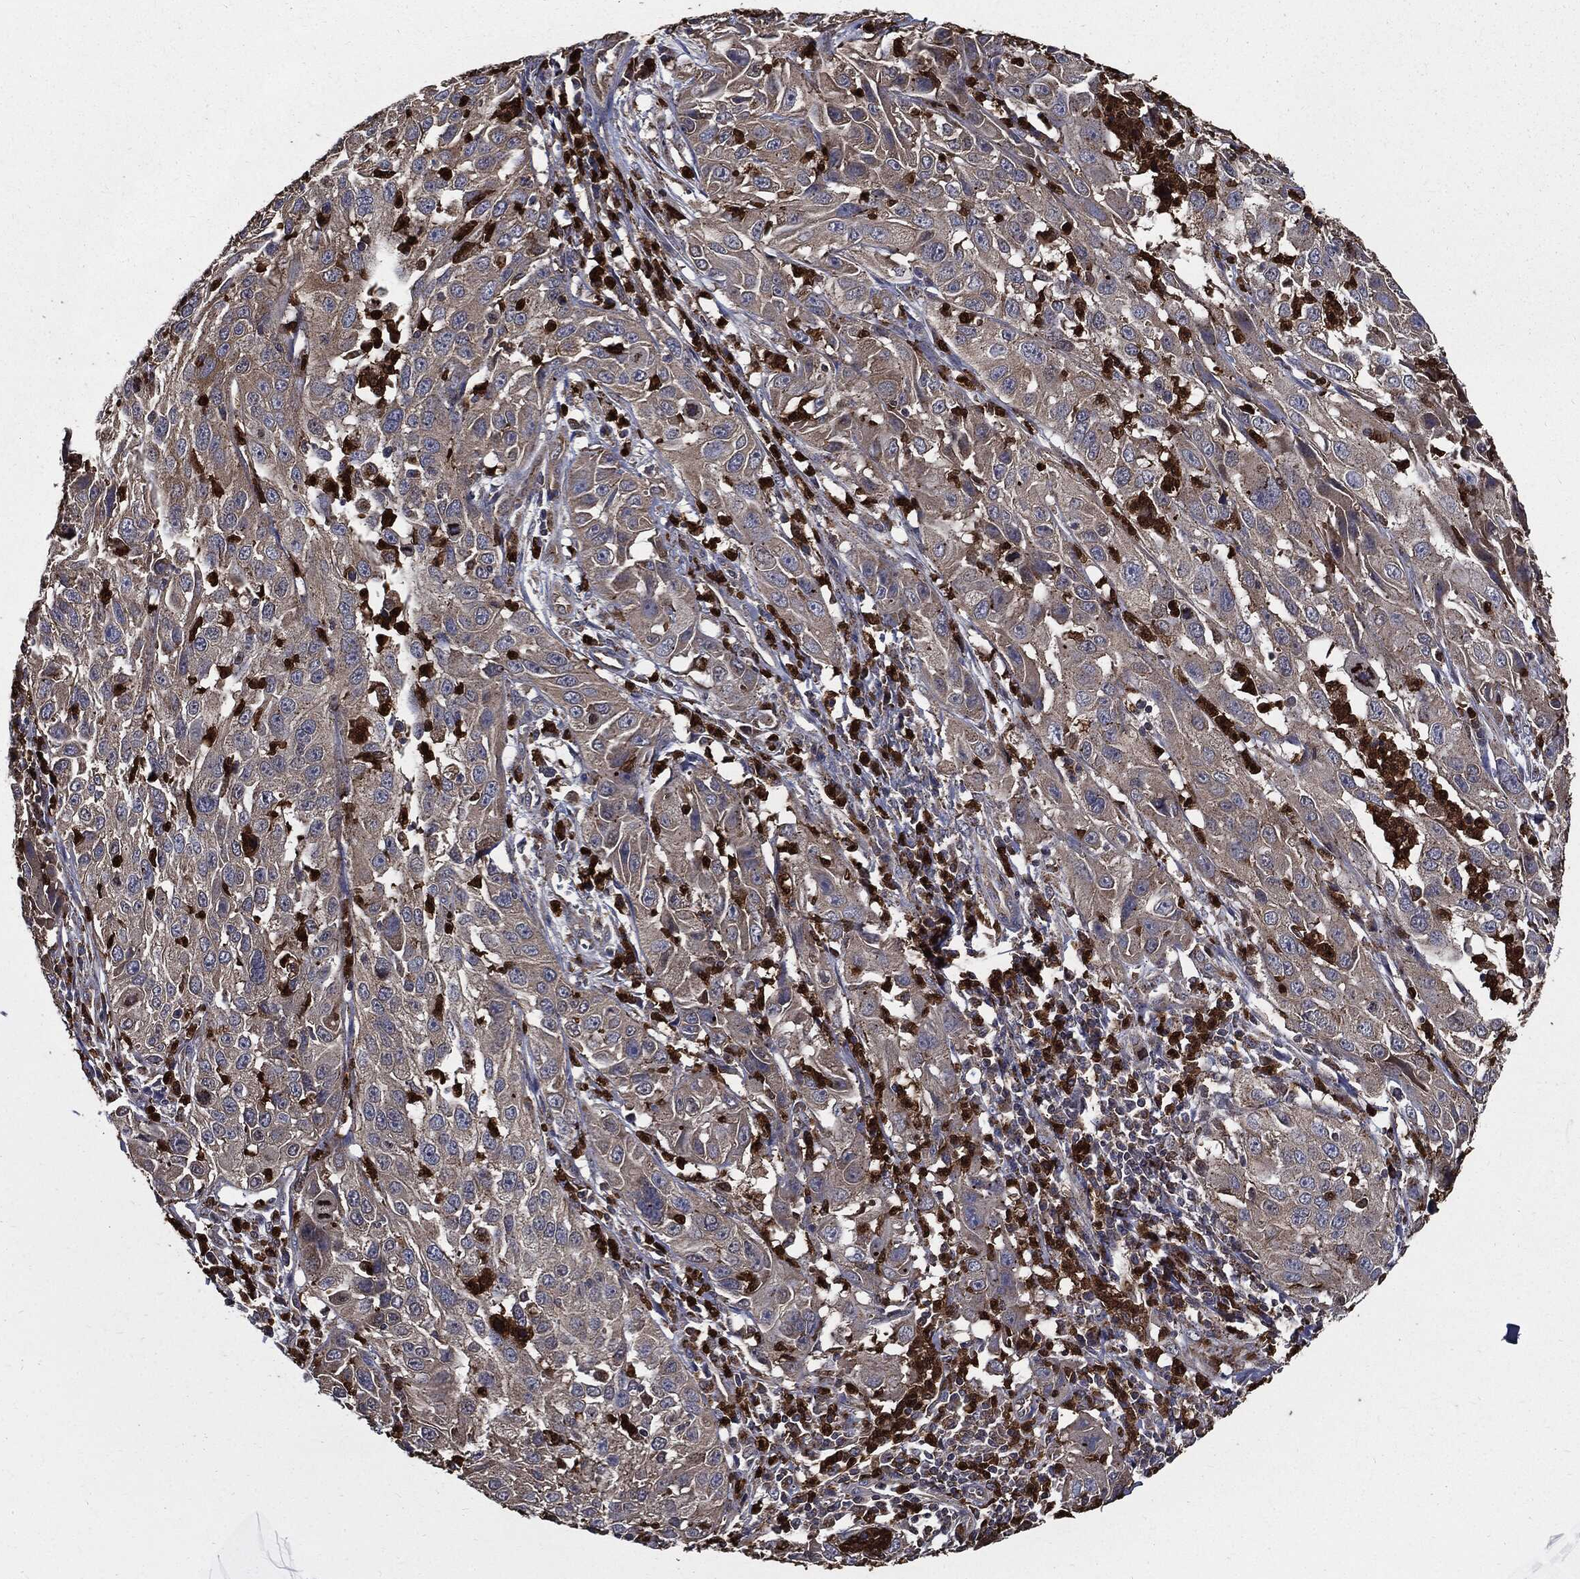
{"staining": {"intensity": "weak", "quantity": "<25%", "location": "cytoplasmic/membranous"}, "tissue": "cervical cancer", "cell_type": "Tumor cells", "image_type": "cancer", "snomed": [{"axis": "morphology", "description": "Squamous cell carcinoma, NOS"}, {"axis": "topography", "description": "Cervix"}], "caption": "Tumor cells are negative for brown protein staining in cervical cancer (squamous cell carcinoma). The staining was performed using DAB to visualize the protein expression in brown, while the nuclei were stained in blue with hematoxylin (Magnification: 20x).", "gene": "PDCD6IP", "patient": {"sex": "female", "age": 32}}